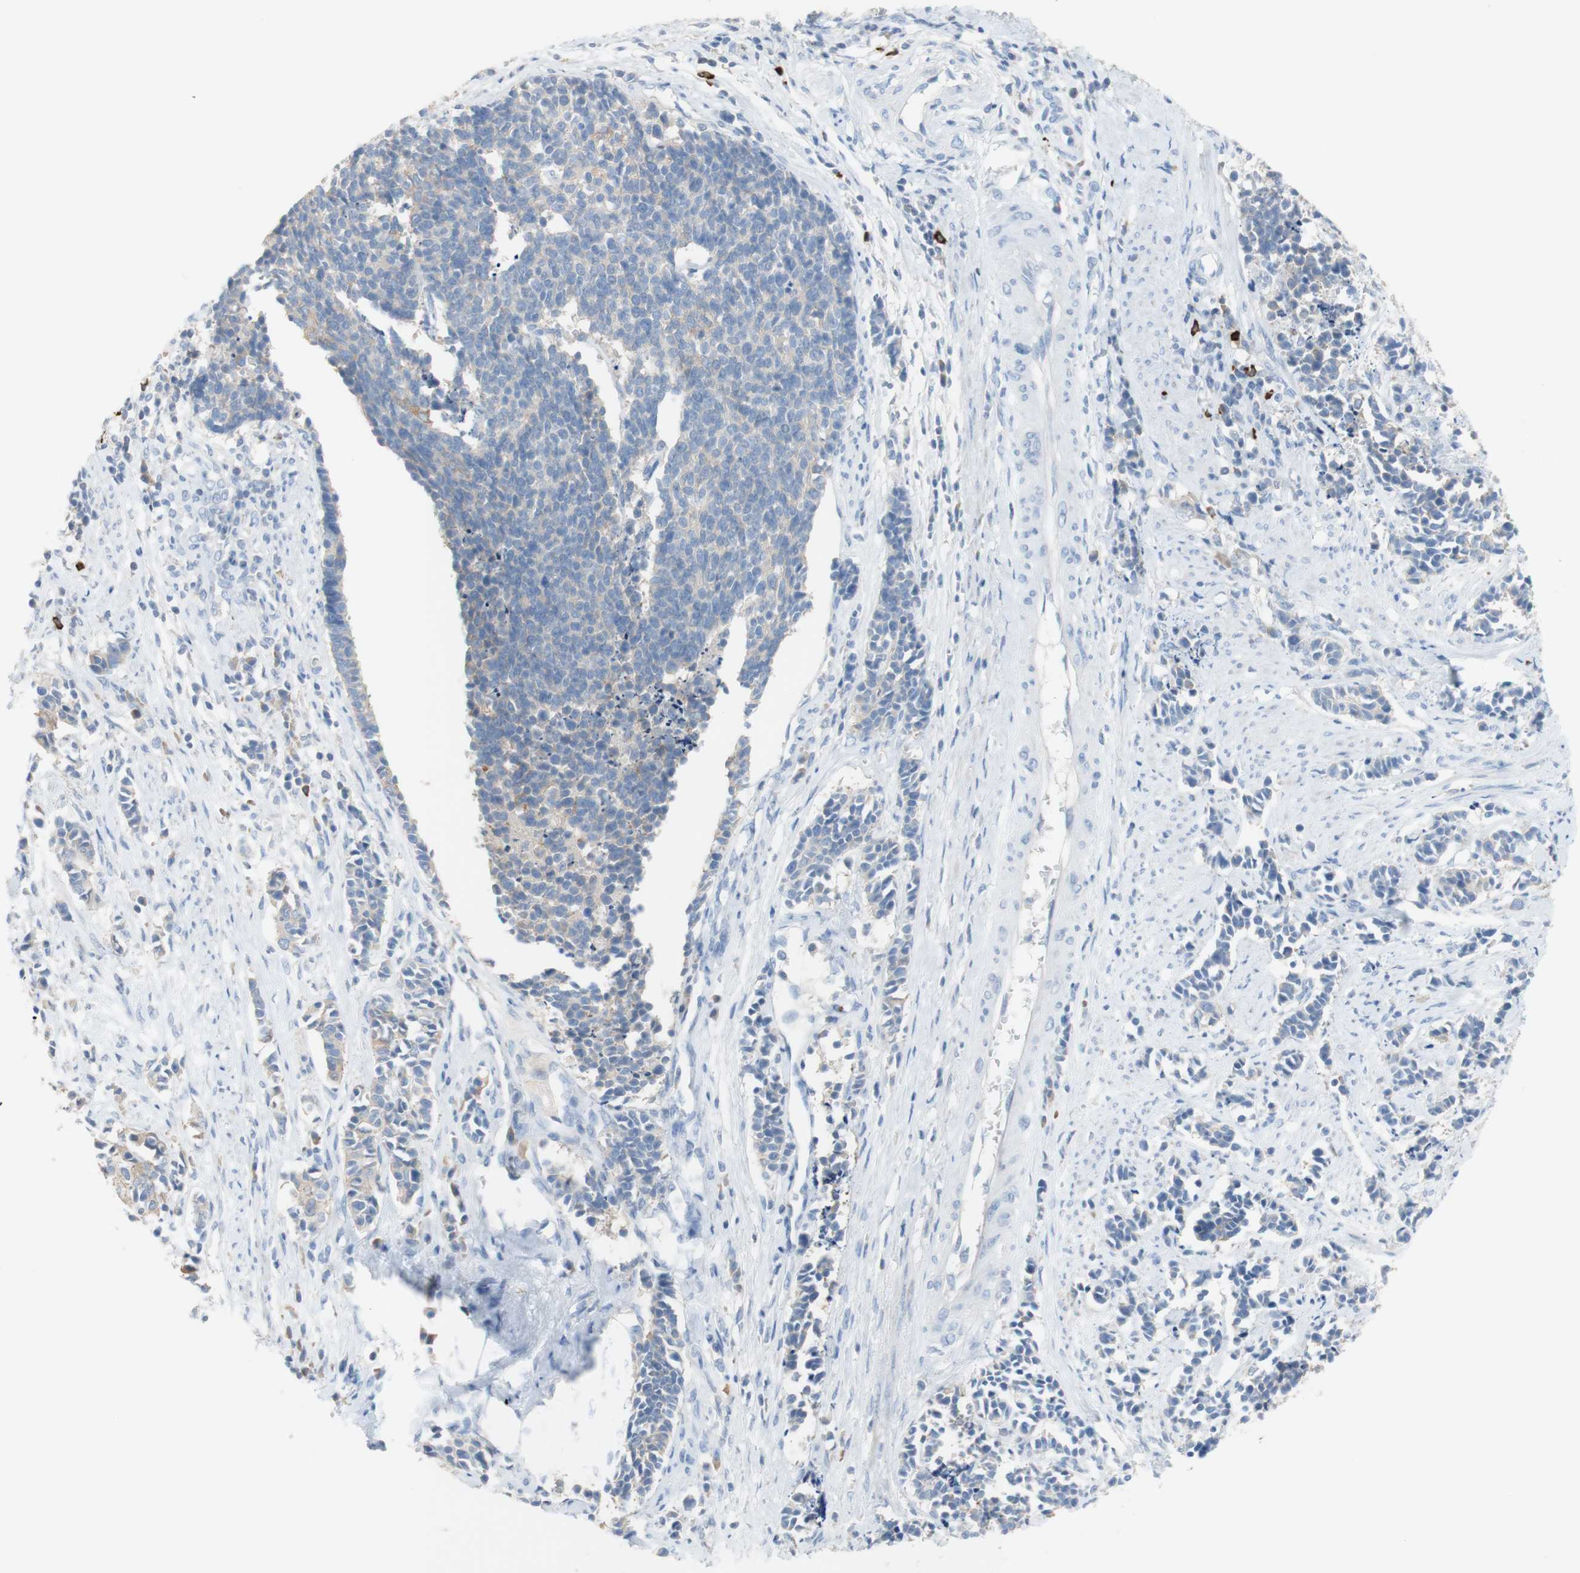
{"staining": {"intensity": "weak", "quantity": ">75%", "location": "cytoplasmic/membranous"}, "tissue": "cervical cancer", "cell_type": "Tumor cells", "image_type": "cancer", "snomed": [{"axis": "morphology", "description": "Normal tissue, NOS"}, {"axis": "morphology", "description": "Squamous cell carcinoma, NOS"}, {"axis": "topography", "description": "Cervix"}], "caption": "This is an image of IHC staining of cervical cancer, which shows weak expression in the cytoplasmic/membranous of tumor cells.", "gene": "PACSIN1", "patient": {"sex": "female", "age": 35}}